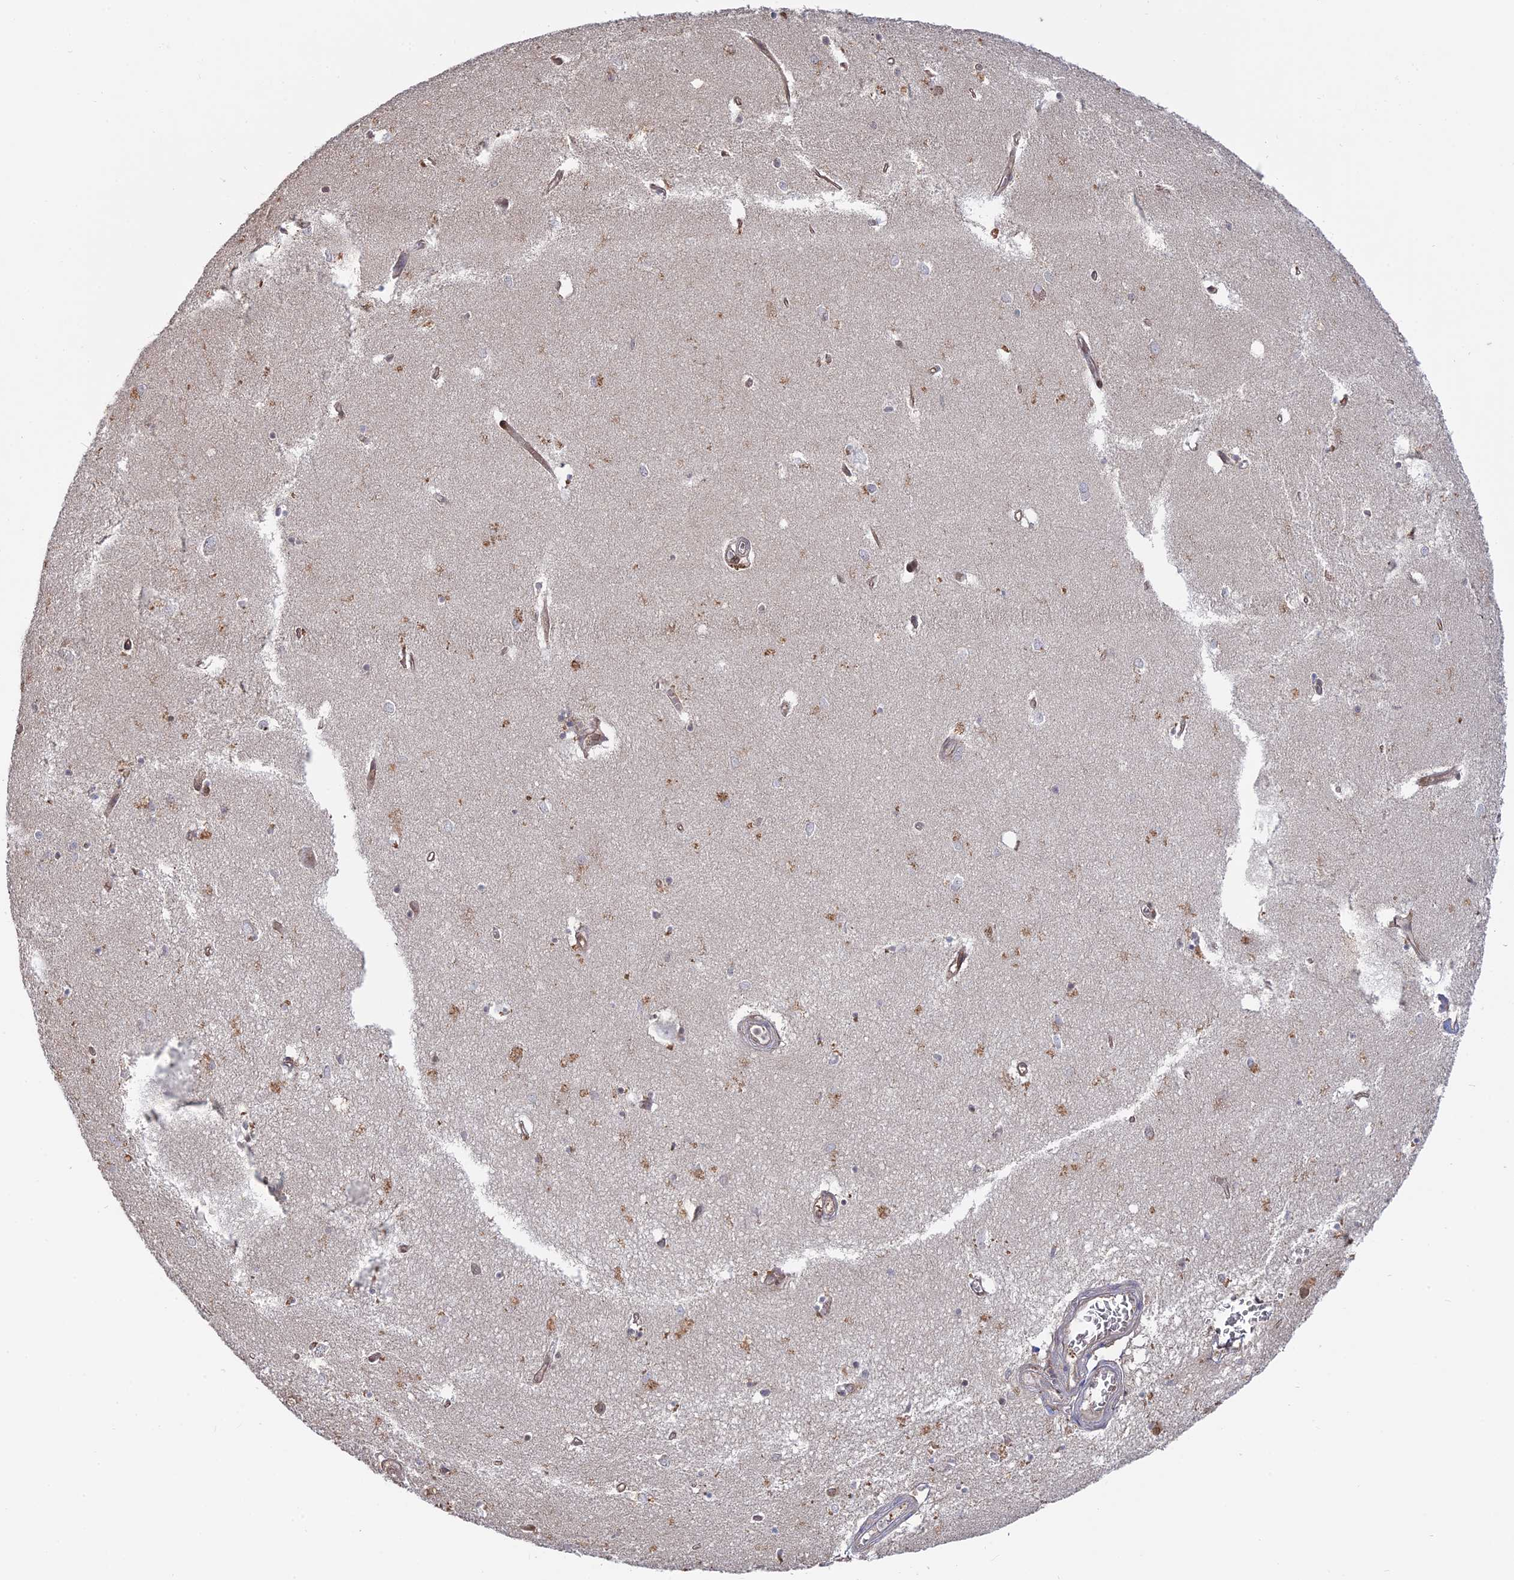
{"staining": {"intensity": "moderate", "quantity": "<25%", "location": "cytoplasmic/membranous,nuclear"}, "tissue": "hippocampus", "cell_type": "Glial cells", "image_type": "normal", "snomed": [{"axis": "morphology", "description": "Normal tissue, NOS"}, {"axis": "topography", "description": "Hippocampus"}], "caption": "The photomicrograph demonstrates staining of unremarkable hippocampus, revealing moderate cytoplasmic/membranous,nuclear protein expression (brown color) within glial cells.", "gene": "PKIG", "patient": {"sex": "female", "age": 64}}